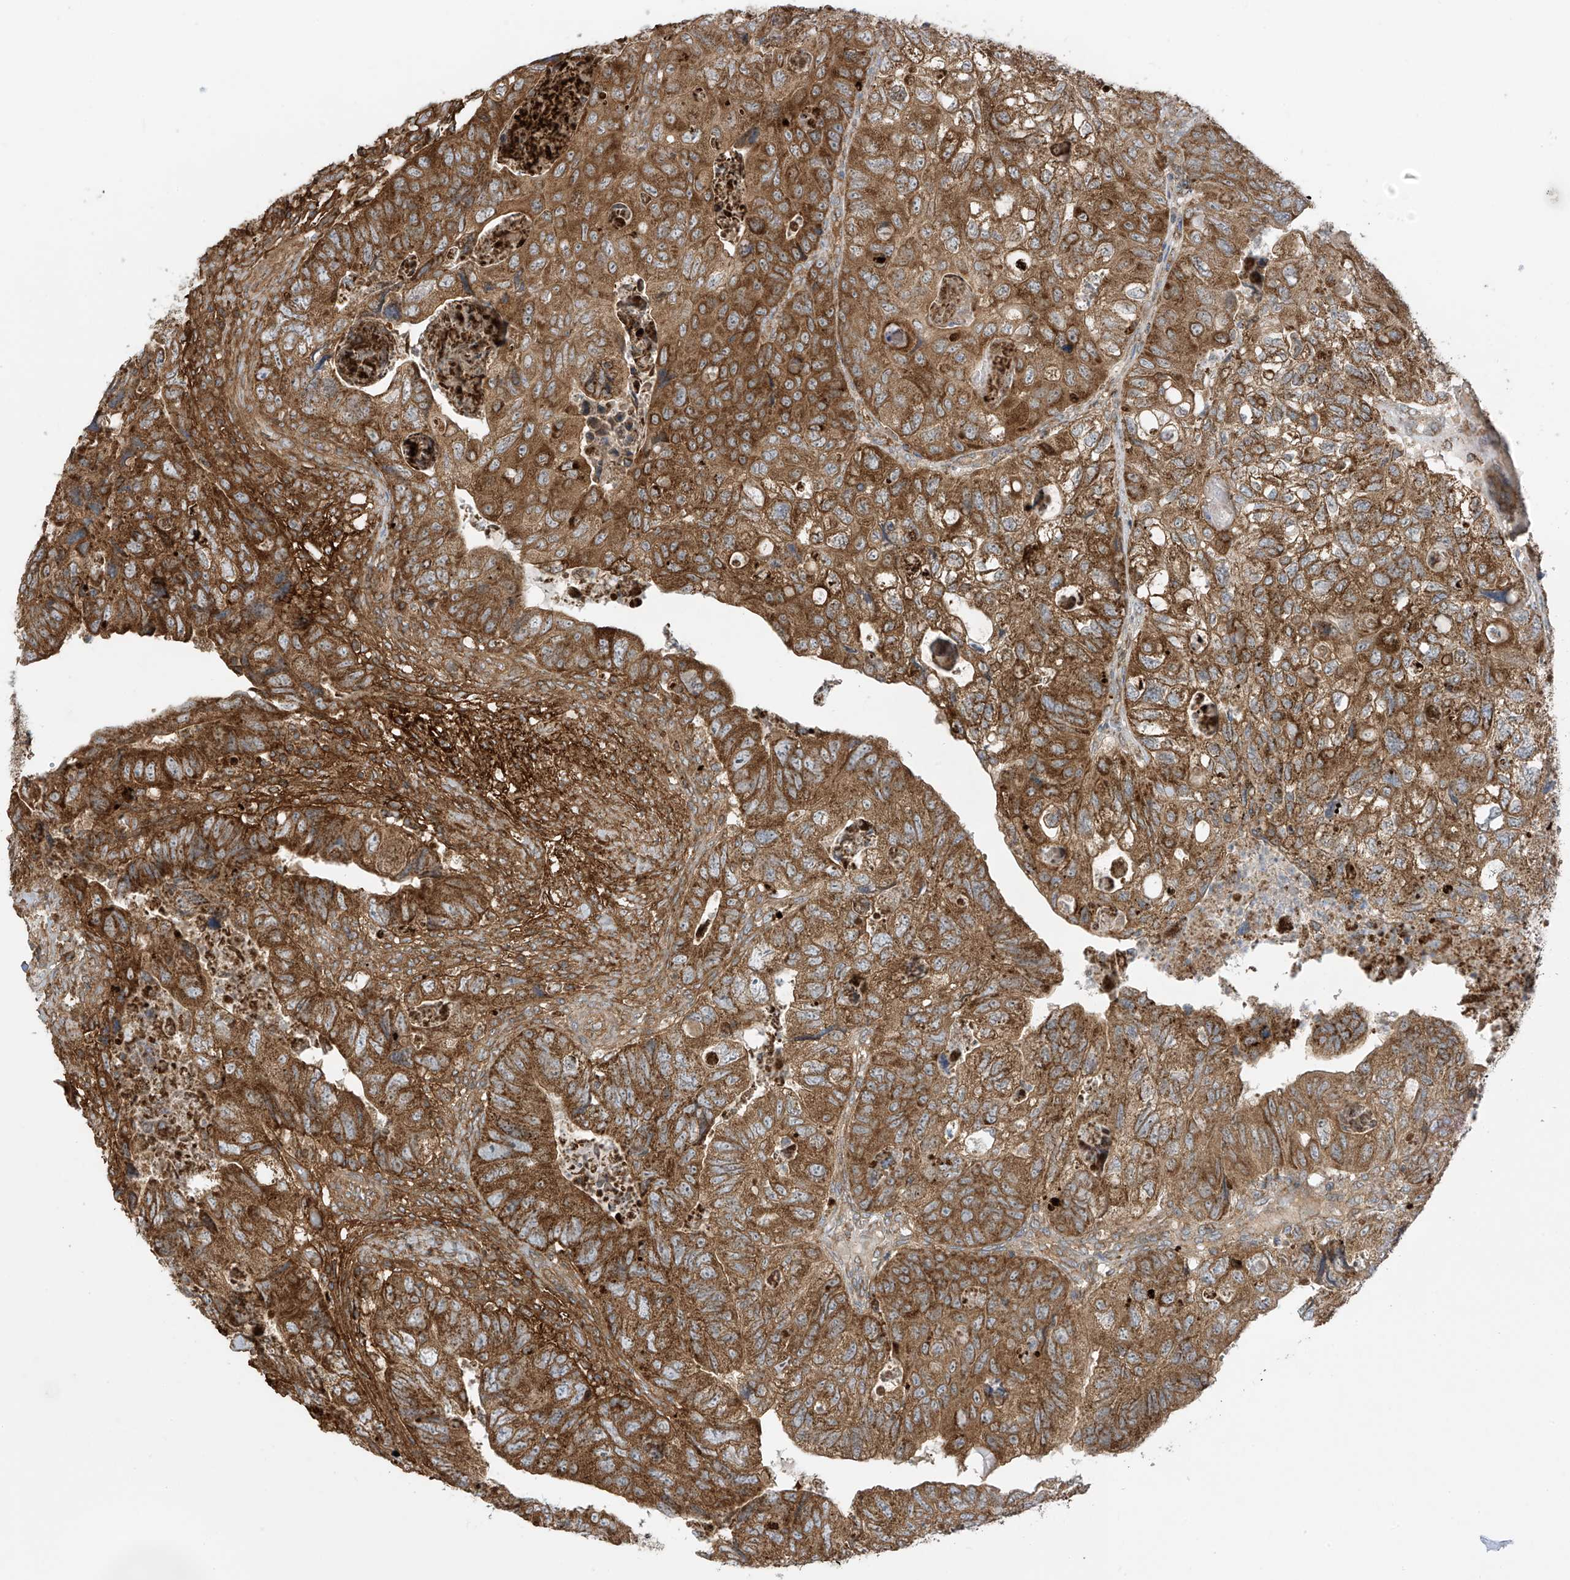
{"staining": {"intensity": "moderate", "quantity": ">75%", "location": "cytoplasmic/membranous"}, "tissue": "colorectal cancer", "cell_type": "Tumor cells", "image_type": "cancer", "snomed": [{"axis": "morphology", "description": "Adenocarcinoma, NOS"}, {"axis": "topography", "description": "Rectum"}], "caption": "Protein analysis of colorectal cancer tissue reveals moderate cytoplasmic/membranous expression in about >75% of tumor cells.", "gene": "REPS1", "patient": {"sex": "male", "age": 63}}